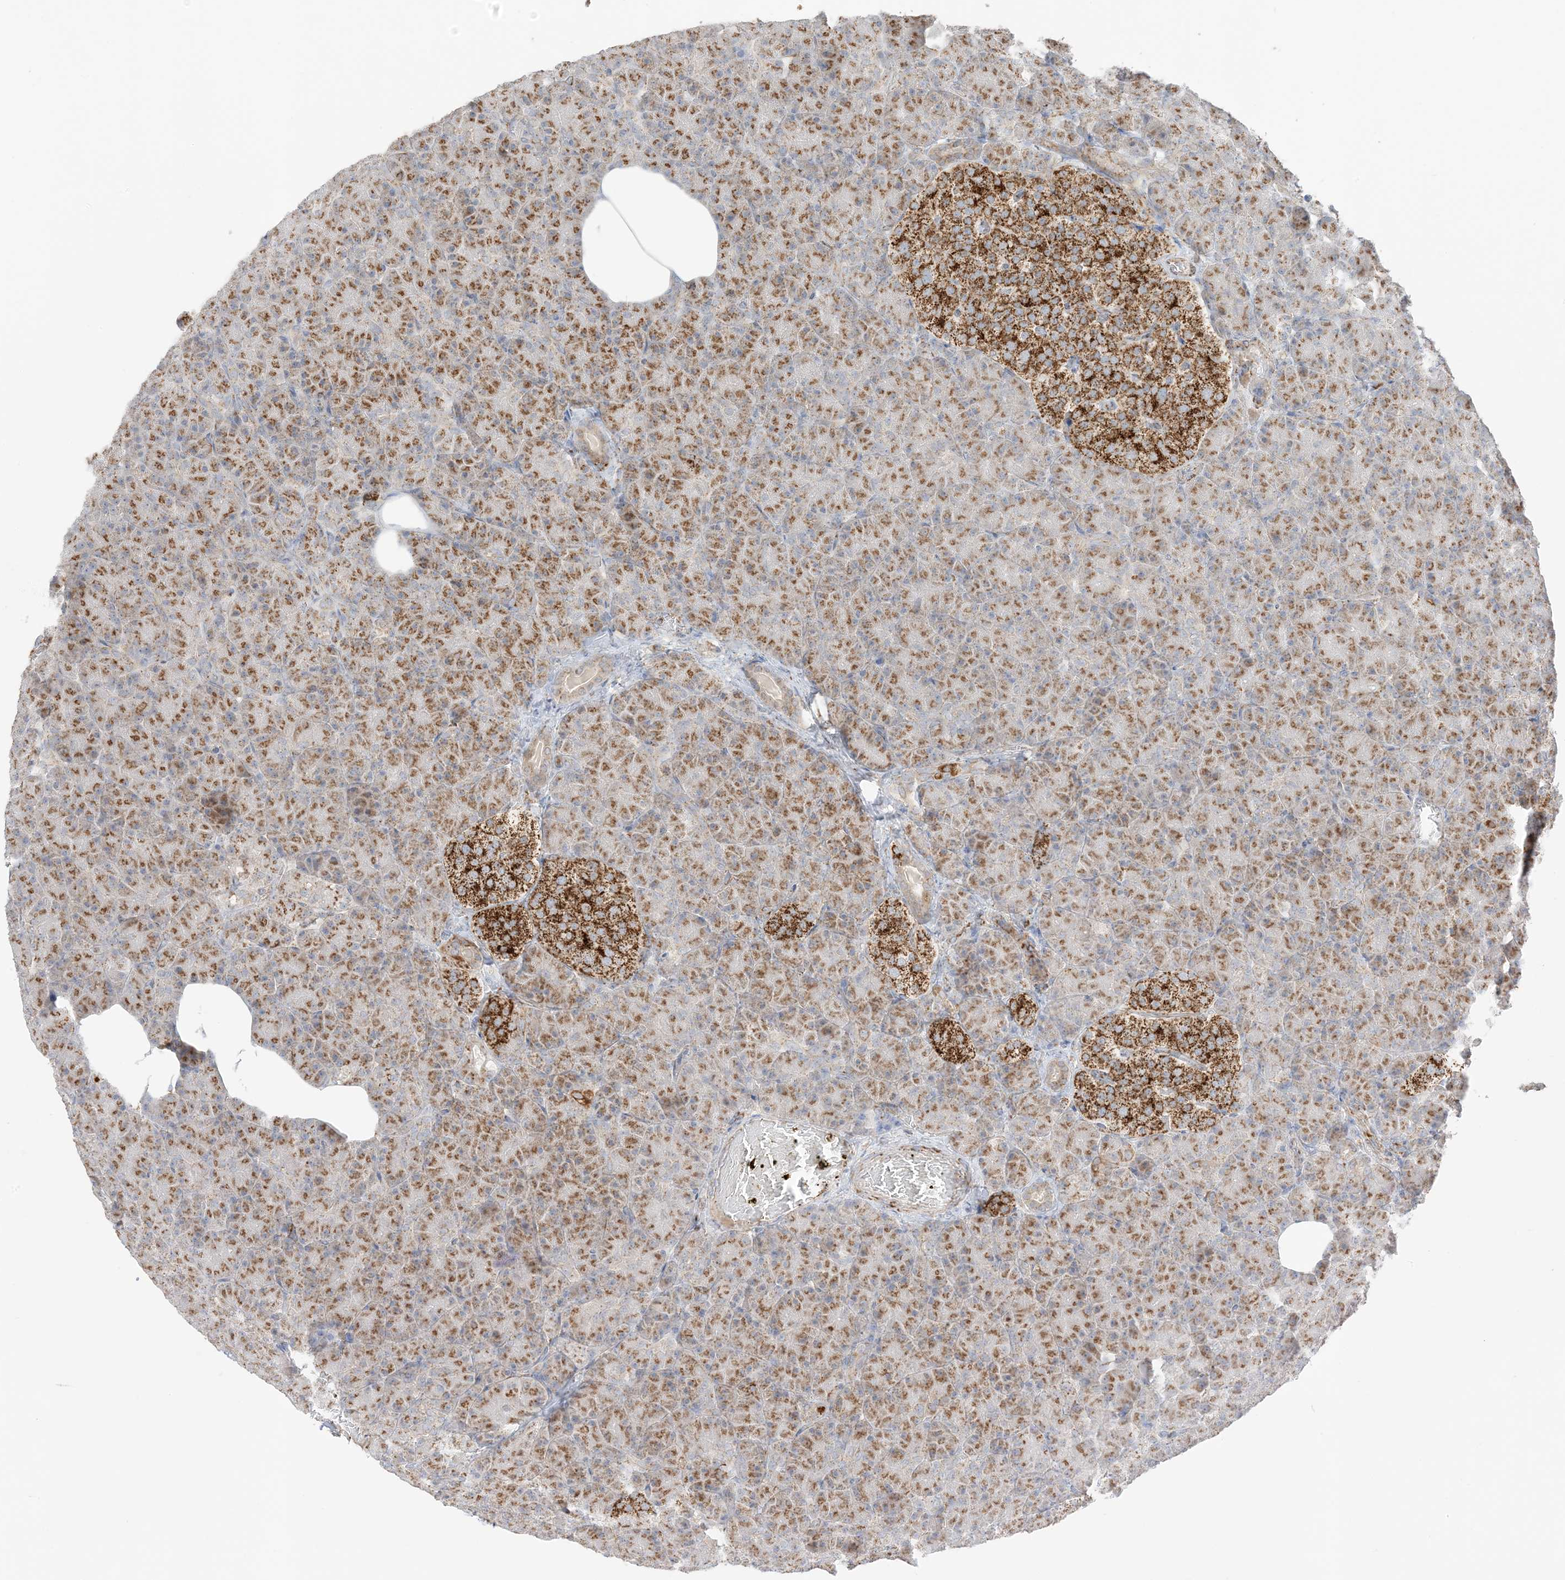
{"staining": {"intensity": "moderate", "quantity": ">75%", "location": "cytoplasmic/membranous"}, "tissue": "pancreas", "cell_type": "Exocrine glandular cells", "image_type": "normal", "snomed": [{"axis": "morphology", "description": "Normal tissue, NOS"}, {"axis": "topography", "description": "Pancreas"}], "caption": "A high-resolution photomicrograph shows immunohistochemistry (IHC) staining of benign pancreas, which displays moderate cytoplasmic/membranous positivity in approximately >75% of exocrine glandular cells. (DAB (3,3'-diaminobenzidine) IHC with brightfield microscopy, high magnification).", "gene": "SLC25A12", "patient": {"sex": "female", "age": 43}}